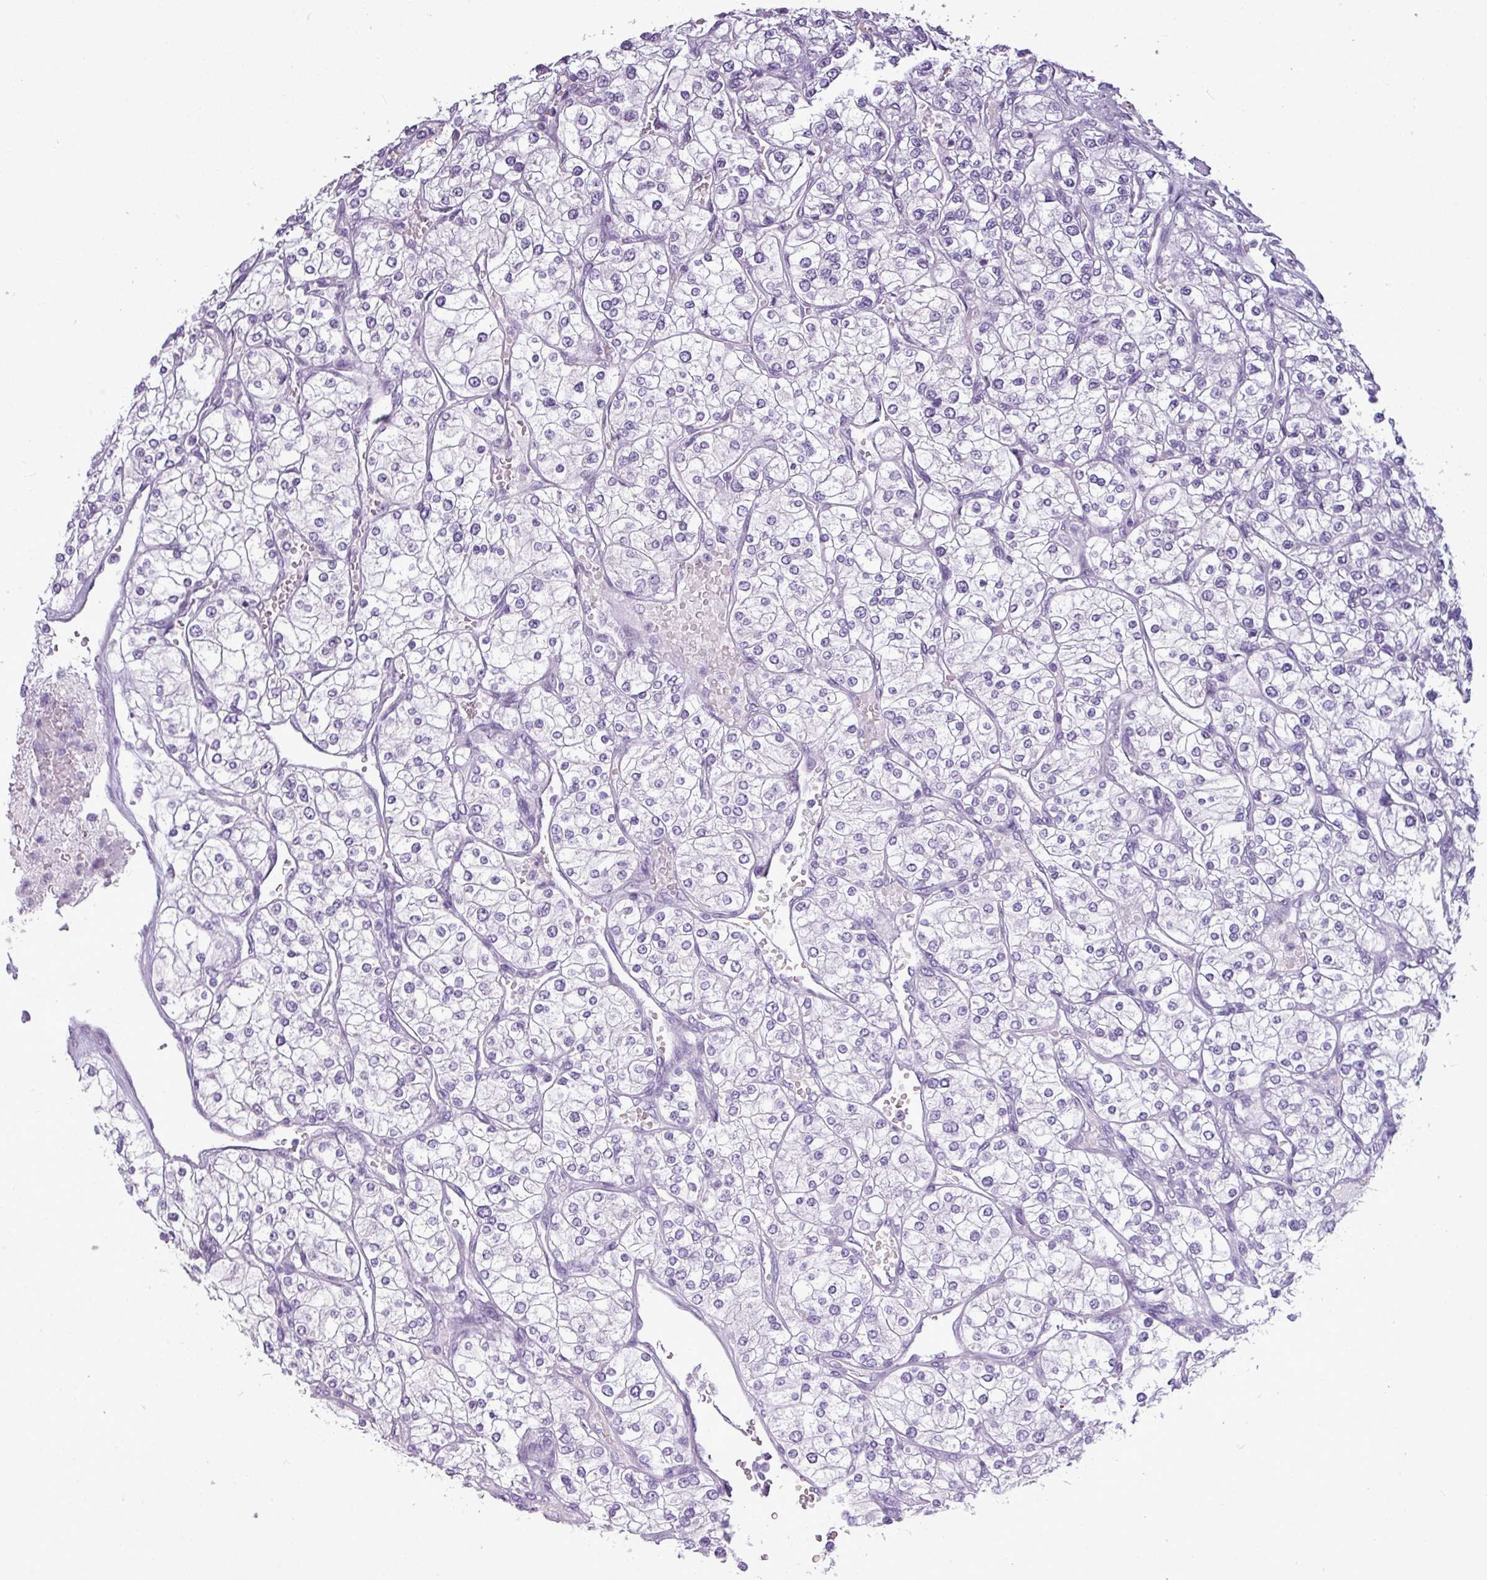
{"staining": {"intensity": "negative", "quantity": "none", "location": "none"}, "tissue": "renal cancer", "cell_type": "Tumor cells", "image_type": "cancer", "snomed": [{"axis": "morphology", "description": "Adenocarcinoma, NOS"}, {"axis": "topography", "description": "Kidney"}], "caption": "High magnification brightfield microscopy of renal cancer (adenocarcinoma) stained with DAB (brown) and counterstained with hematoxylin (blue): tumor cells show no significant expression.", "gene": "TMEM91", "patient": {"sex": "male", "age": 80}}